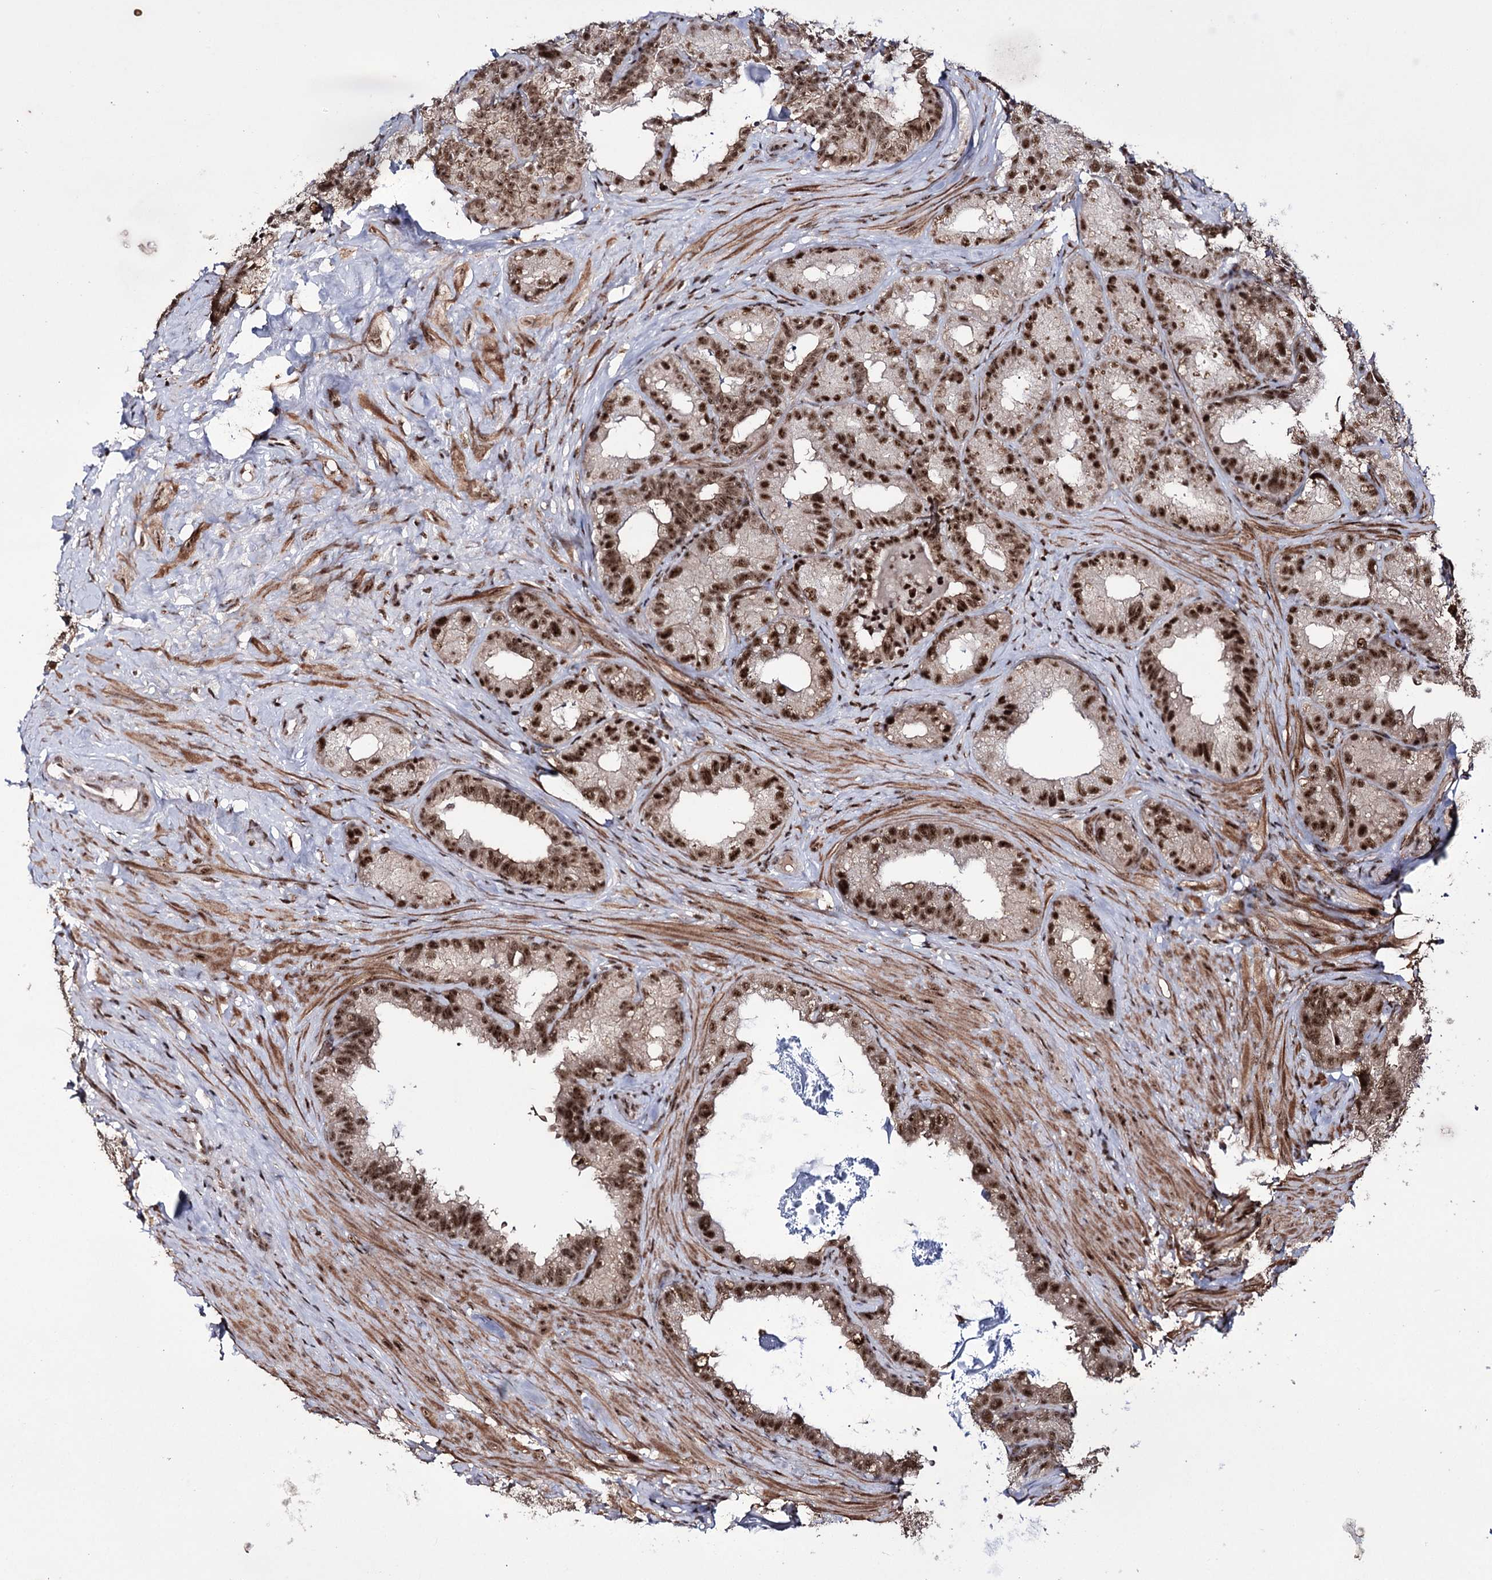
{"staining": {"intensity": "strong", "quantity": ">75%", "location": "nuclear"}, "tissue": "seminal vesicle", "cell_type": "Glandular cells", "image_type": "normal", "snomed": [{"axis": "morphology", "description": "Normal tissue, NOS"}, {"axis": "topography", "description": "Seminal veicle"}], "caption": "The photomicrograph exhibits immunohistochemical staining of normal seminal vesicle. There is strong nuclear expression is present in about >75% of glandular cells.", "gene": "PRPF40A", "patient": {"sex": "male", "age": 60}}